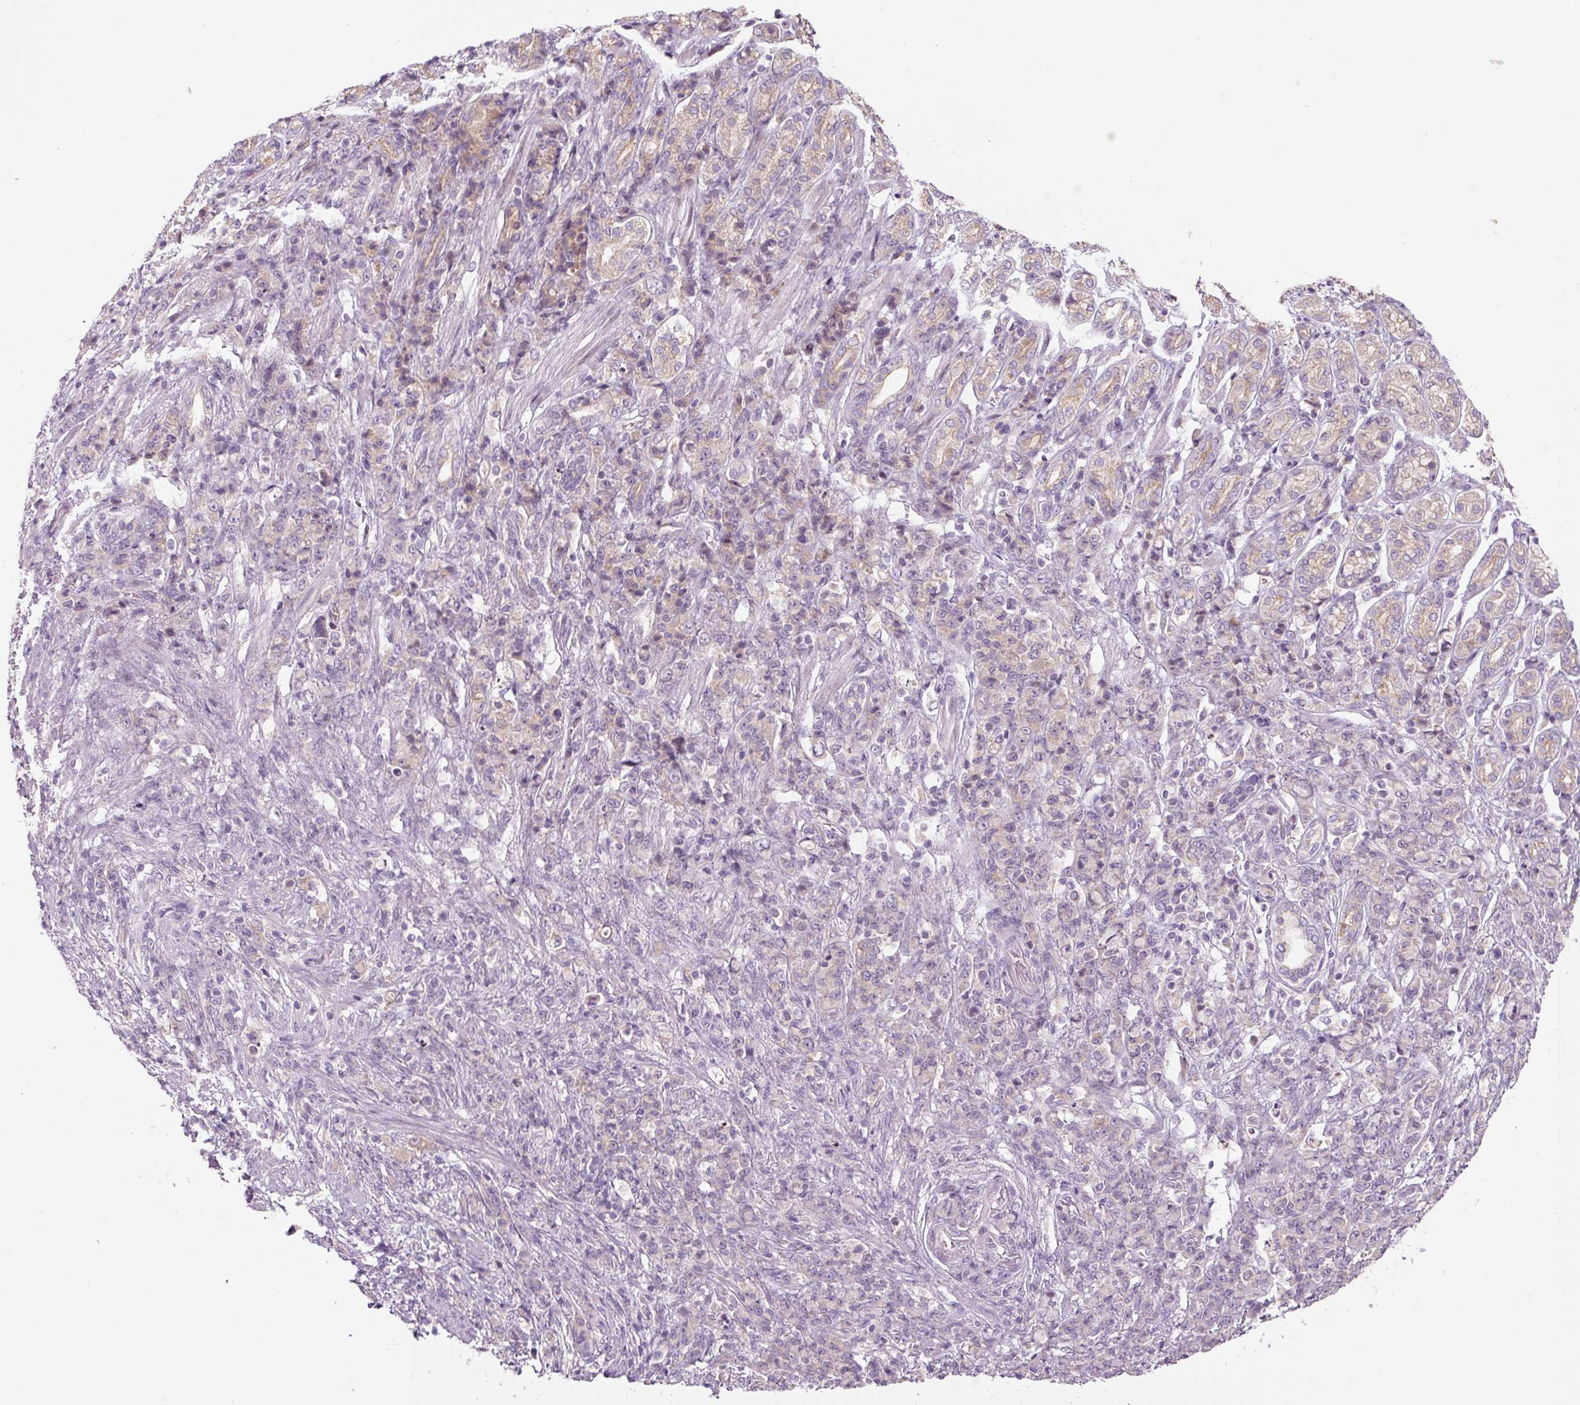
{"staining": {"intensity": "weak", "quantity": "<25%", "location": "cytoplasmic/membranous"}, "tissue": "stomach cancer", "cell_type": "Tumor cells", "image_type": "cancer", "snomed": [{"axis": "morphology", "description": "Adenocarcinoma, NOS"}, {"axis": "topography", "description": "Stomach"}], "caption": "An immunohistochemistry photomicrograph of adenocarcinoma (stomach) is shown. There is no staining in tumor cells of adenocarcinoma (stomach). (DAB IHC visualized using brightfield microscopy, high magnification).", "gene": "YIF1B", "patient": {"sex": "female", "age": 79}}